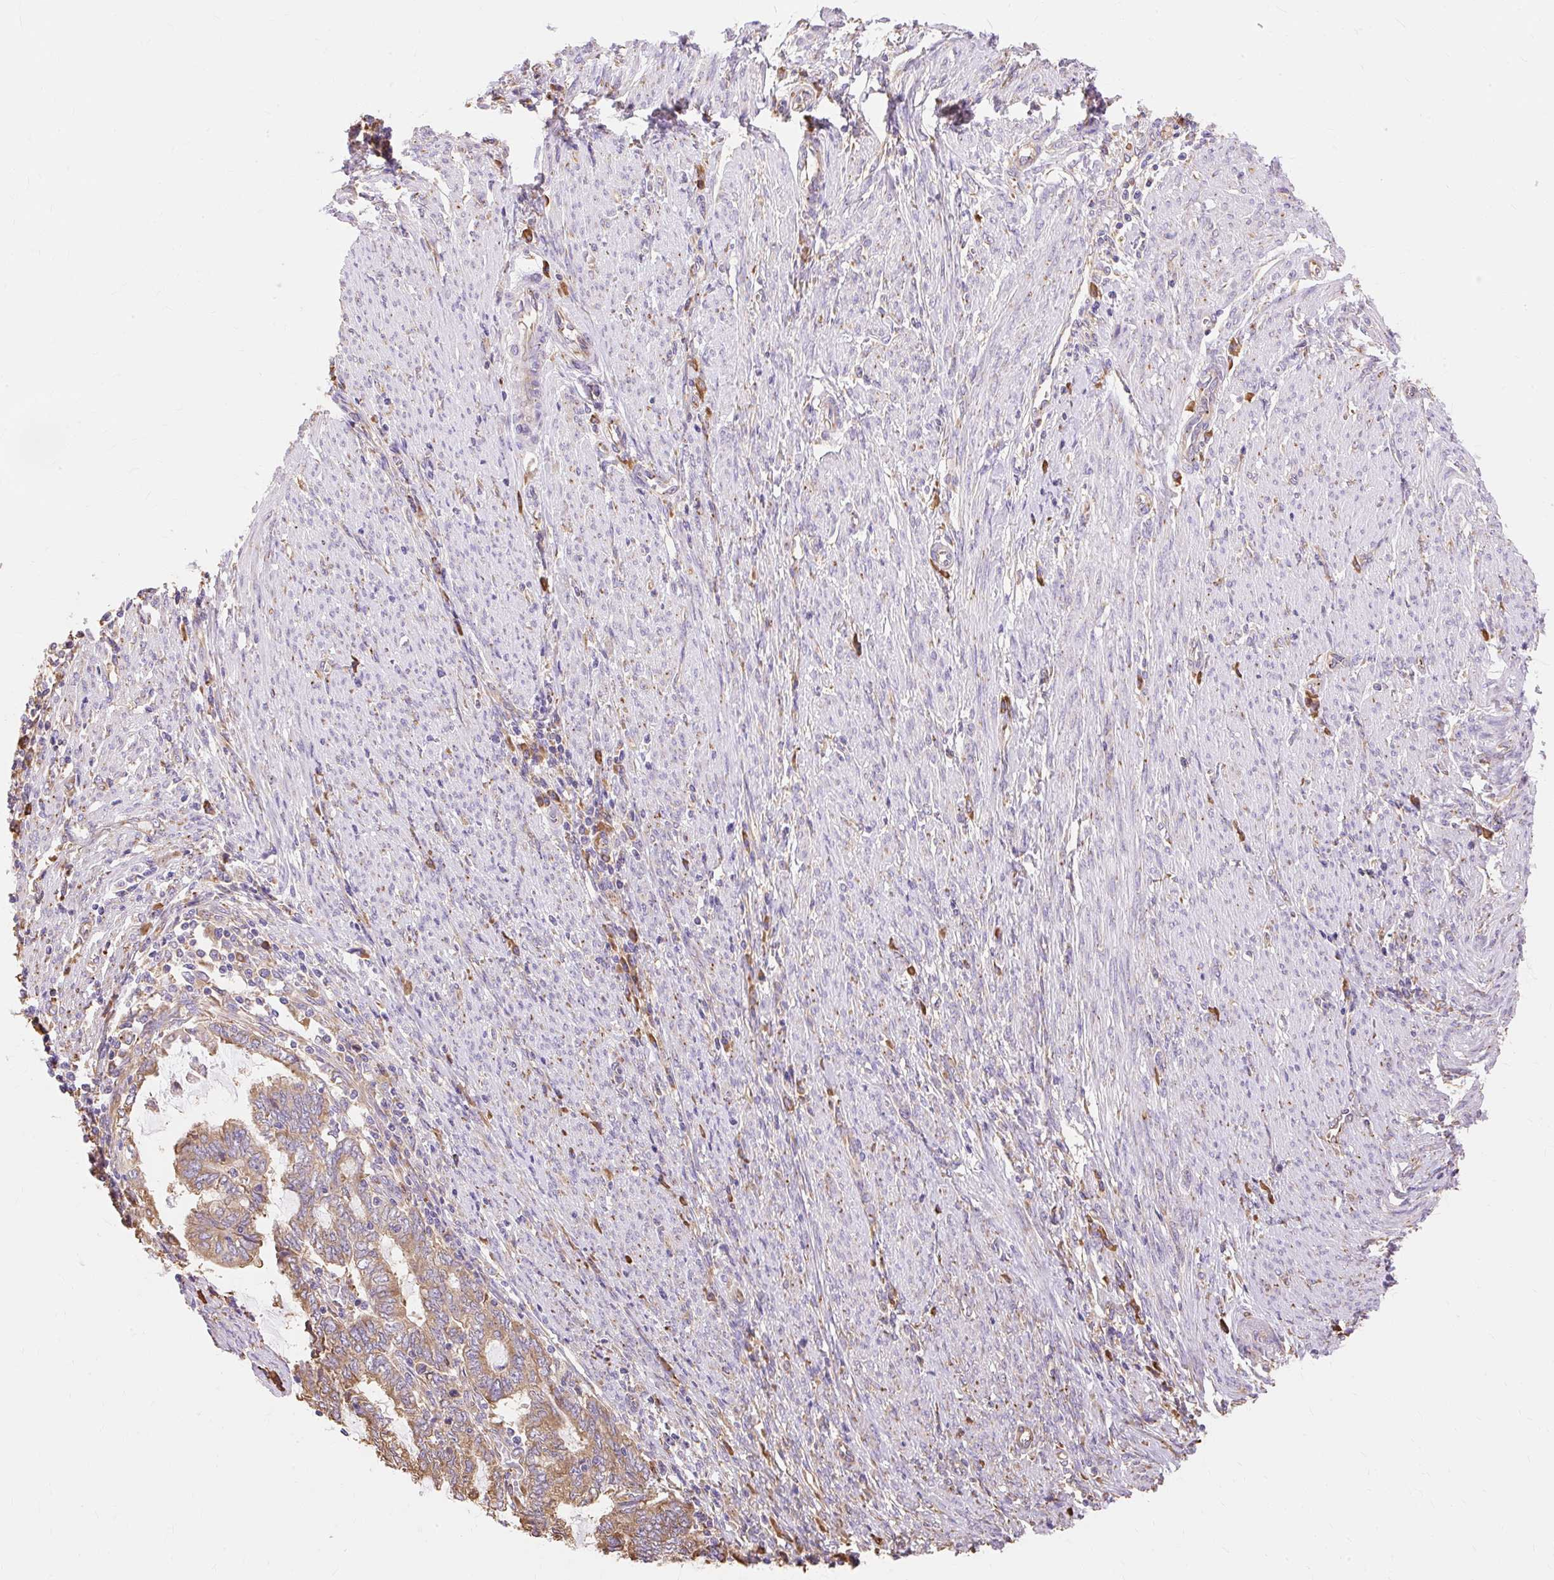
{"staining": {"intensity": "moderate", "quantity": ">75%", "location": "cytoplasmic/membranous"}, "tissue": "endometrial cancer", "cell_type": "Tumor cells", "image_type": "cancer", "snomed": [{"axis": "morphology", "description": "Adenocarcinoma, NOS"}, {"axis": "topography", "description": "Uterus"}, {"axis": "topography", "description": "Endometrium"}], "caption": "This is an image of immunohistochemistry (IHC) staining of endometrial cancer, which shows moderate positivity in the cytoplasmic/membranous of tumor cells.", "gene": "RPS17", "patient": {"sex": "female", "age": 70}}